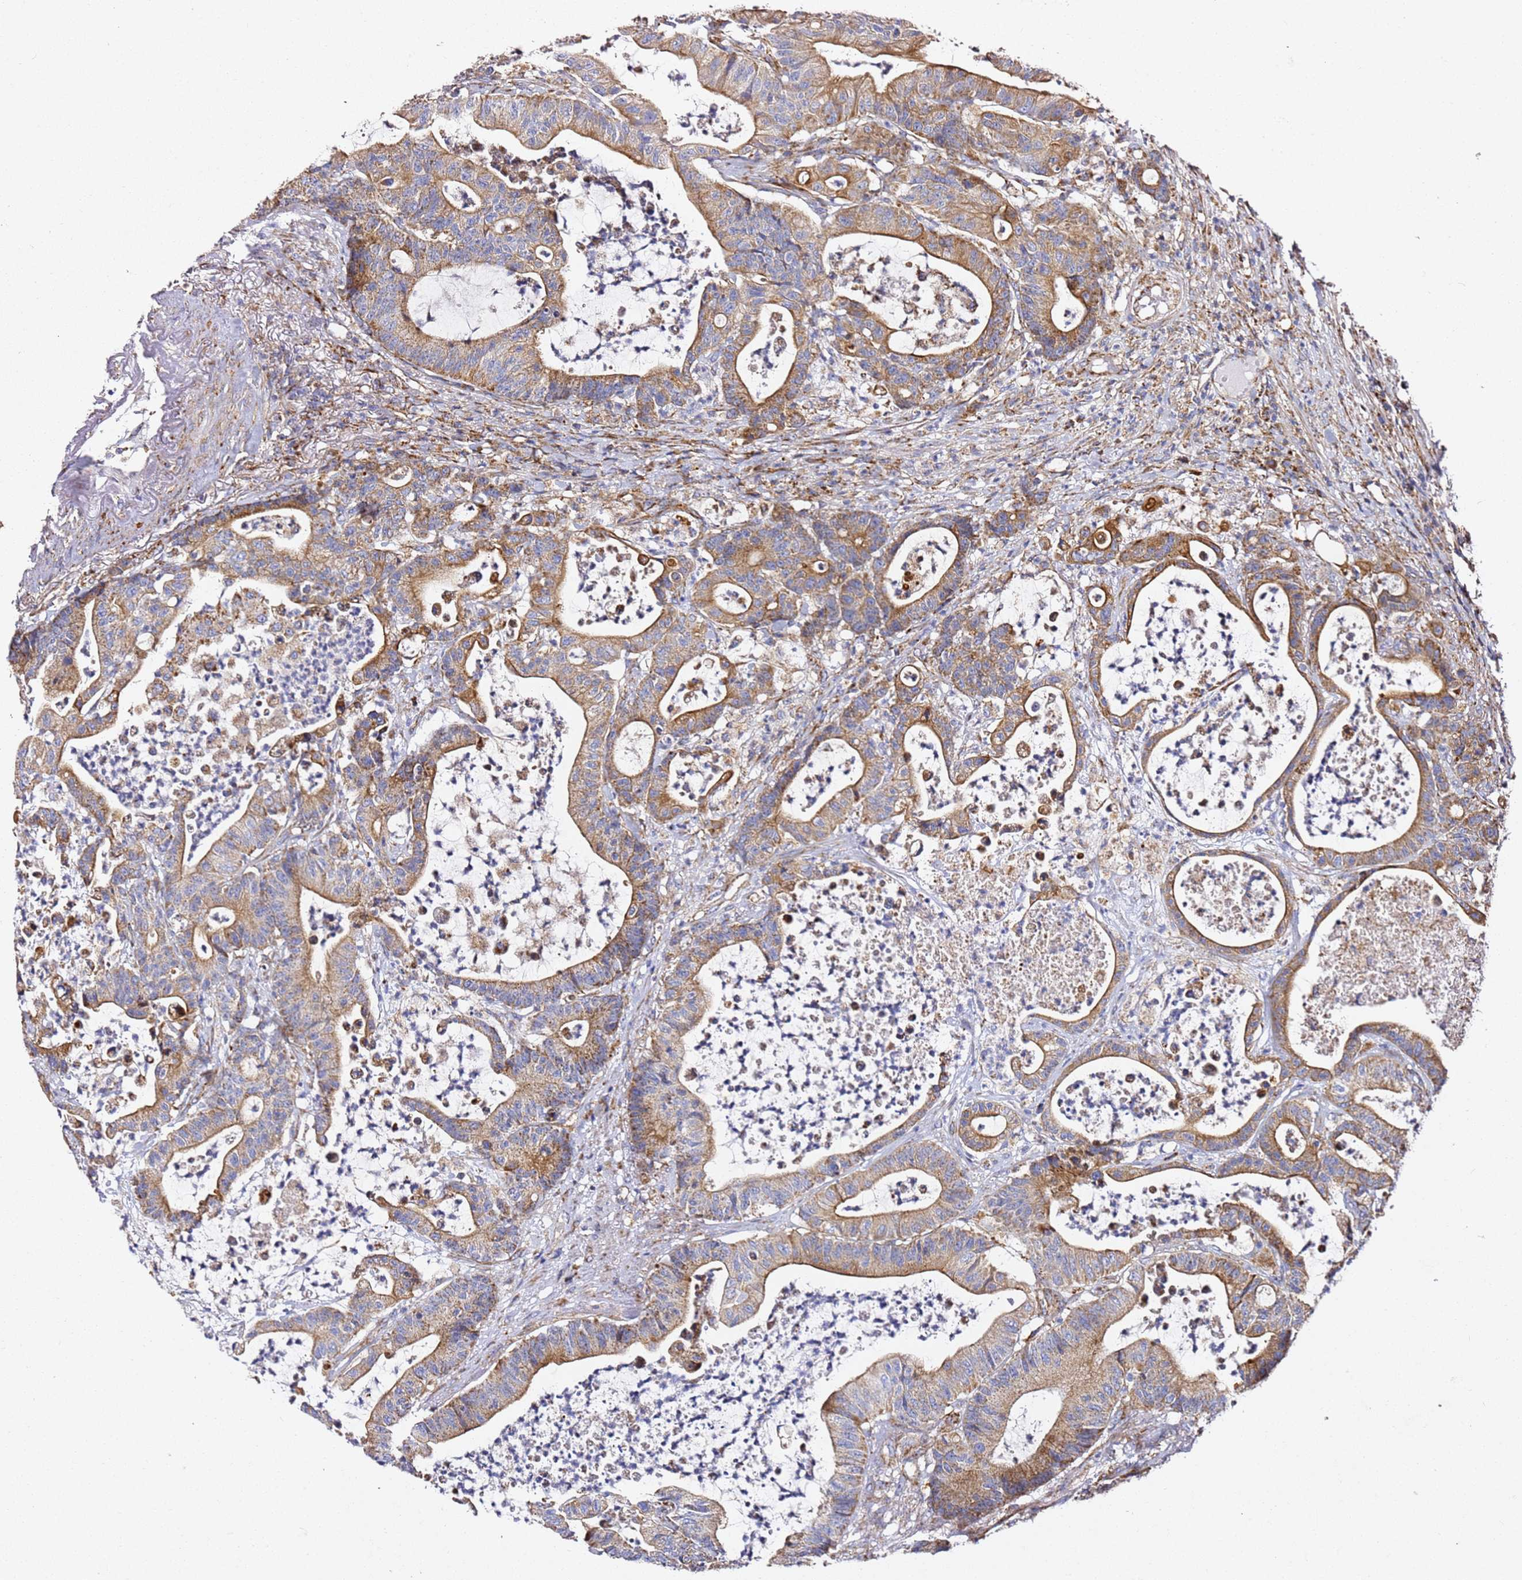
{"staining": {"intensity": "moderate", "quantity": ">75%", "location": "cytoplasmic/membranous"}, "tissue": "colorectal cancer", "cell_type": "Tumor cells", "image_type": "cancer", "snomed": [{"axis": "morphology", "description": "Adenocarcinoma, NOS"}, {"axis": "topography", "description": "Colon"}], "caption": "Immunohistochemical staining of colorectal cancer (adenocarcinoma) demonstrates moderate cytoplasmic/membranous protein expression in about >75% of tumor cells.", "gene": "NDUFA3", "patient": {"sex": "female", "age": 84}}